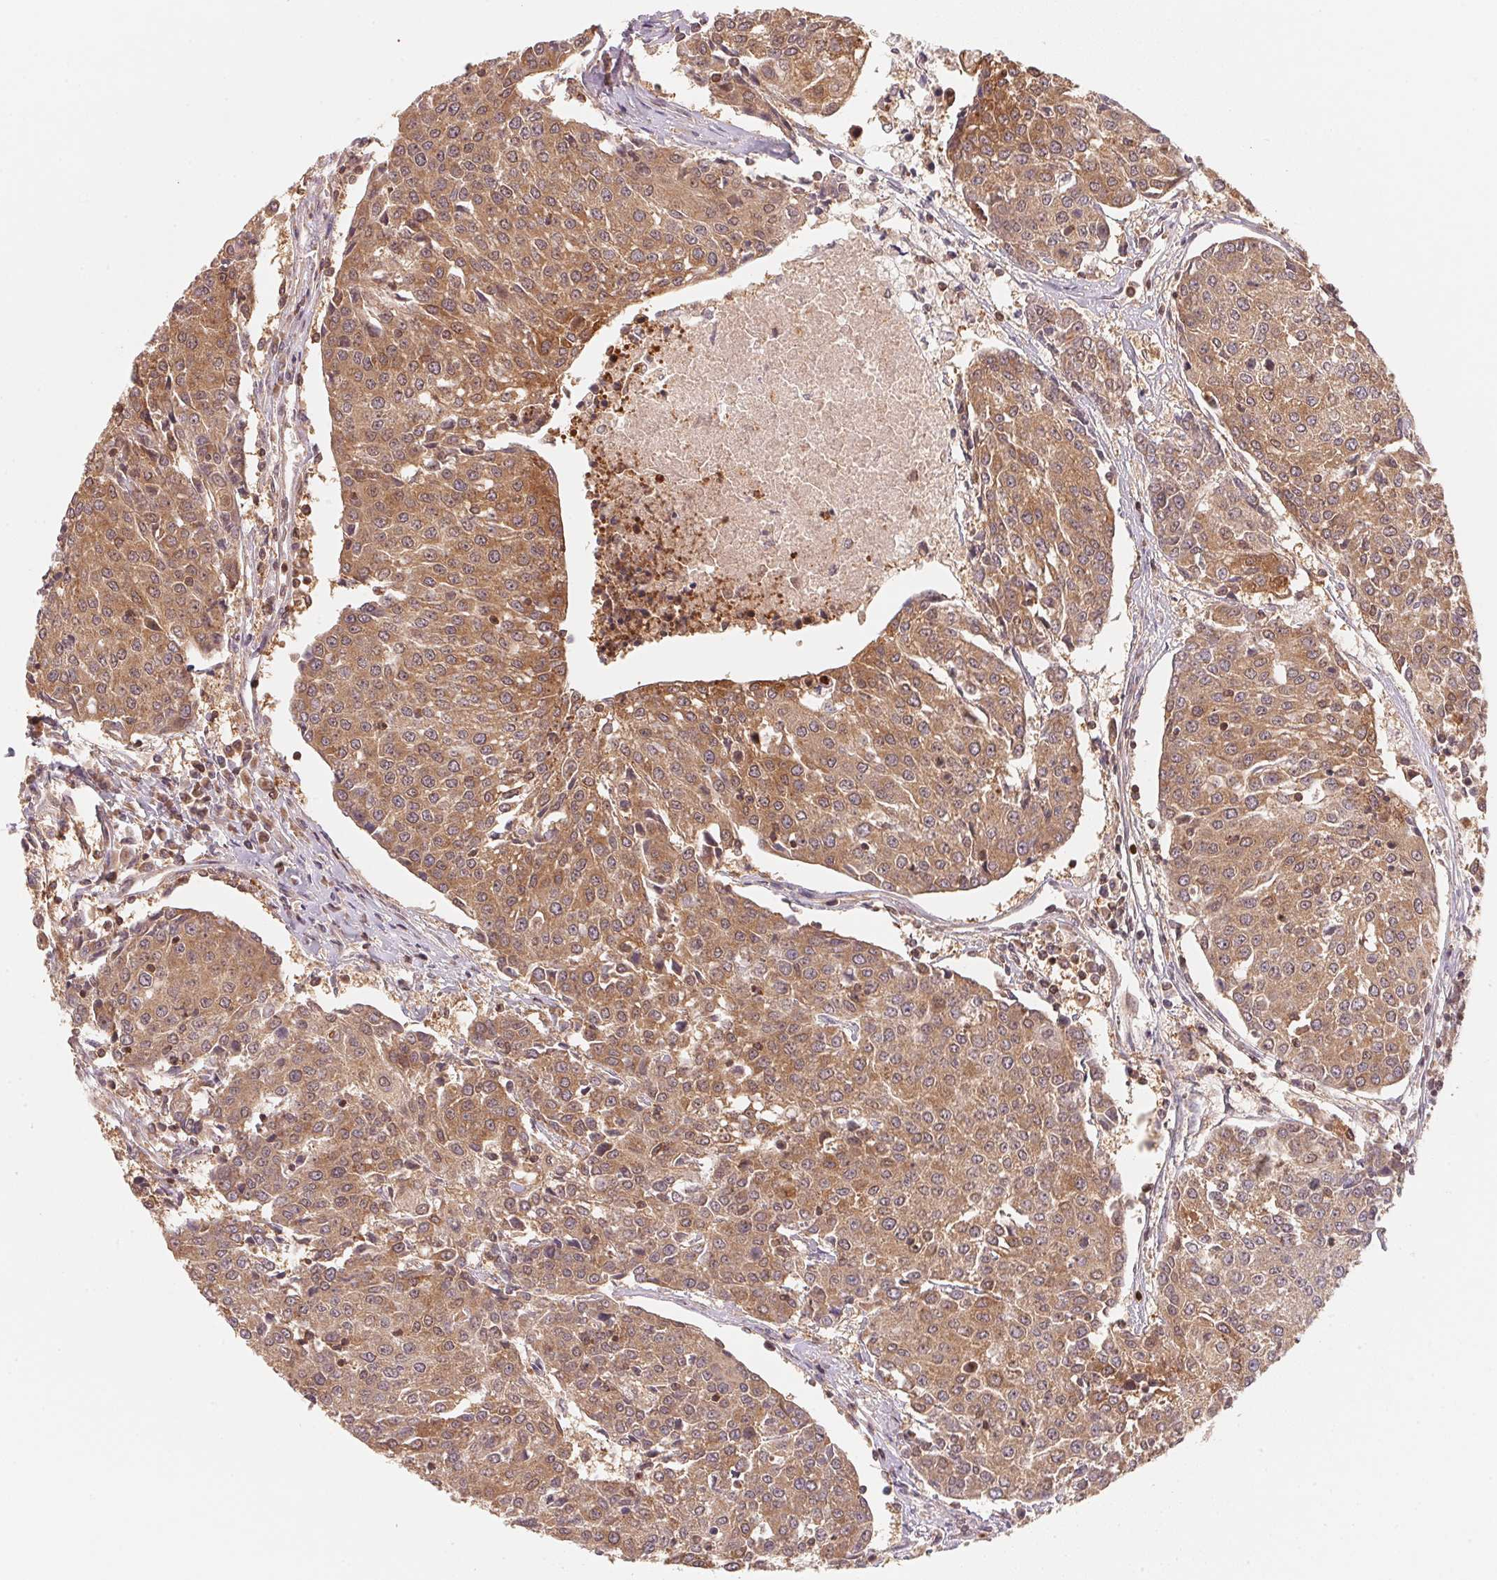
{"staining": {"intensity": "moderate", "quantity": ">75%", "location": "cytoplasmic/membranous,nuclear"}, "tissue": "urothelial cancer", "cell_type": "Tumor cells", "image_type": "cancer", "snomed": [{"axis": "morphology", "description": "Urothelial carcinoma, High grade"}, {"axis": "topography", "description": "Urinary bladder"}], "caption": "This histopathology image reveals immunohistochemistry (IHC) staining of human urothelial cancer, with medium moderate cytoplasmic/membranous and nuclear expression in approximately >75% of tumor cells.", "gene": "CCDC102B", "patient": {"sex": "female", "age": 85}}